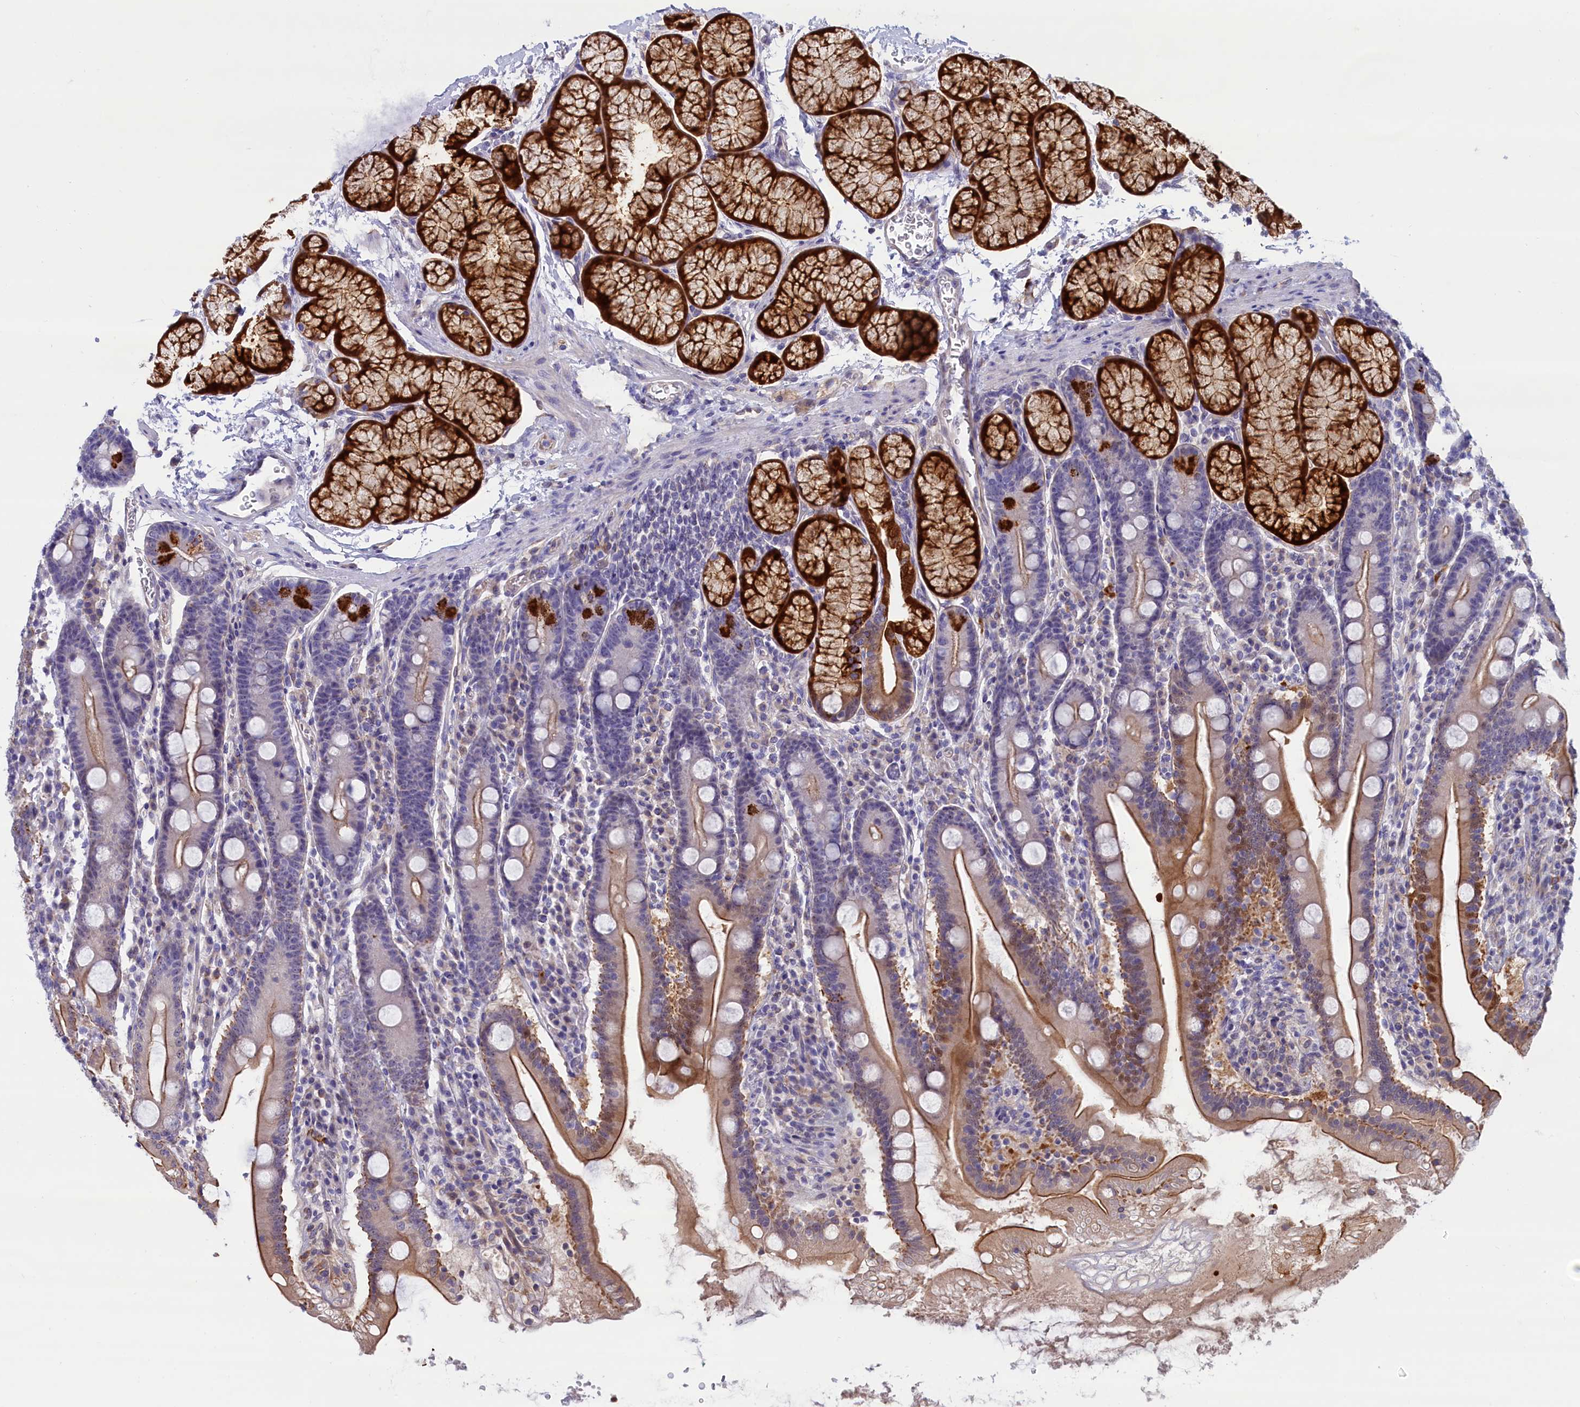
{"staining": {"intensity": "moderate", "quantity": "25%-75%", "location": "cytoplasmic/membranous"}, "tissue": "duodenum", "cell_type": "Glandular cells", "image_type": "normal", "snomed": [{"axis": "morphology", "description": "Normal tissue, NOS"}, {"axis": "topography", "description": "Duodenum"}], "caption": "DAB immunohistochemical staining of benign human duodenum exhibits moderate cytoplasmic/membranous protein expression in about 25%-75% of glandular cells. The staining is performed using DAB (3,3'-diaminobenzidine) brown chromogen to label protein expression. The nuclei are counter-stained blue using hematoxylin.", "gene": "ABCC12", "patient": {"sex": "male", "age": 35}}